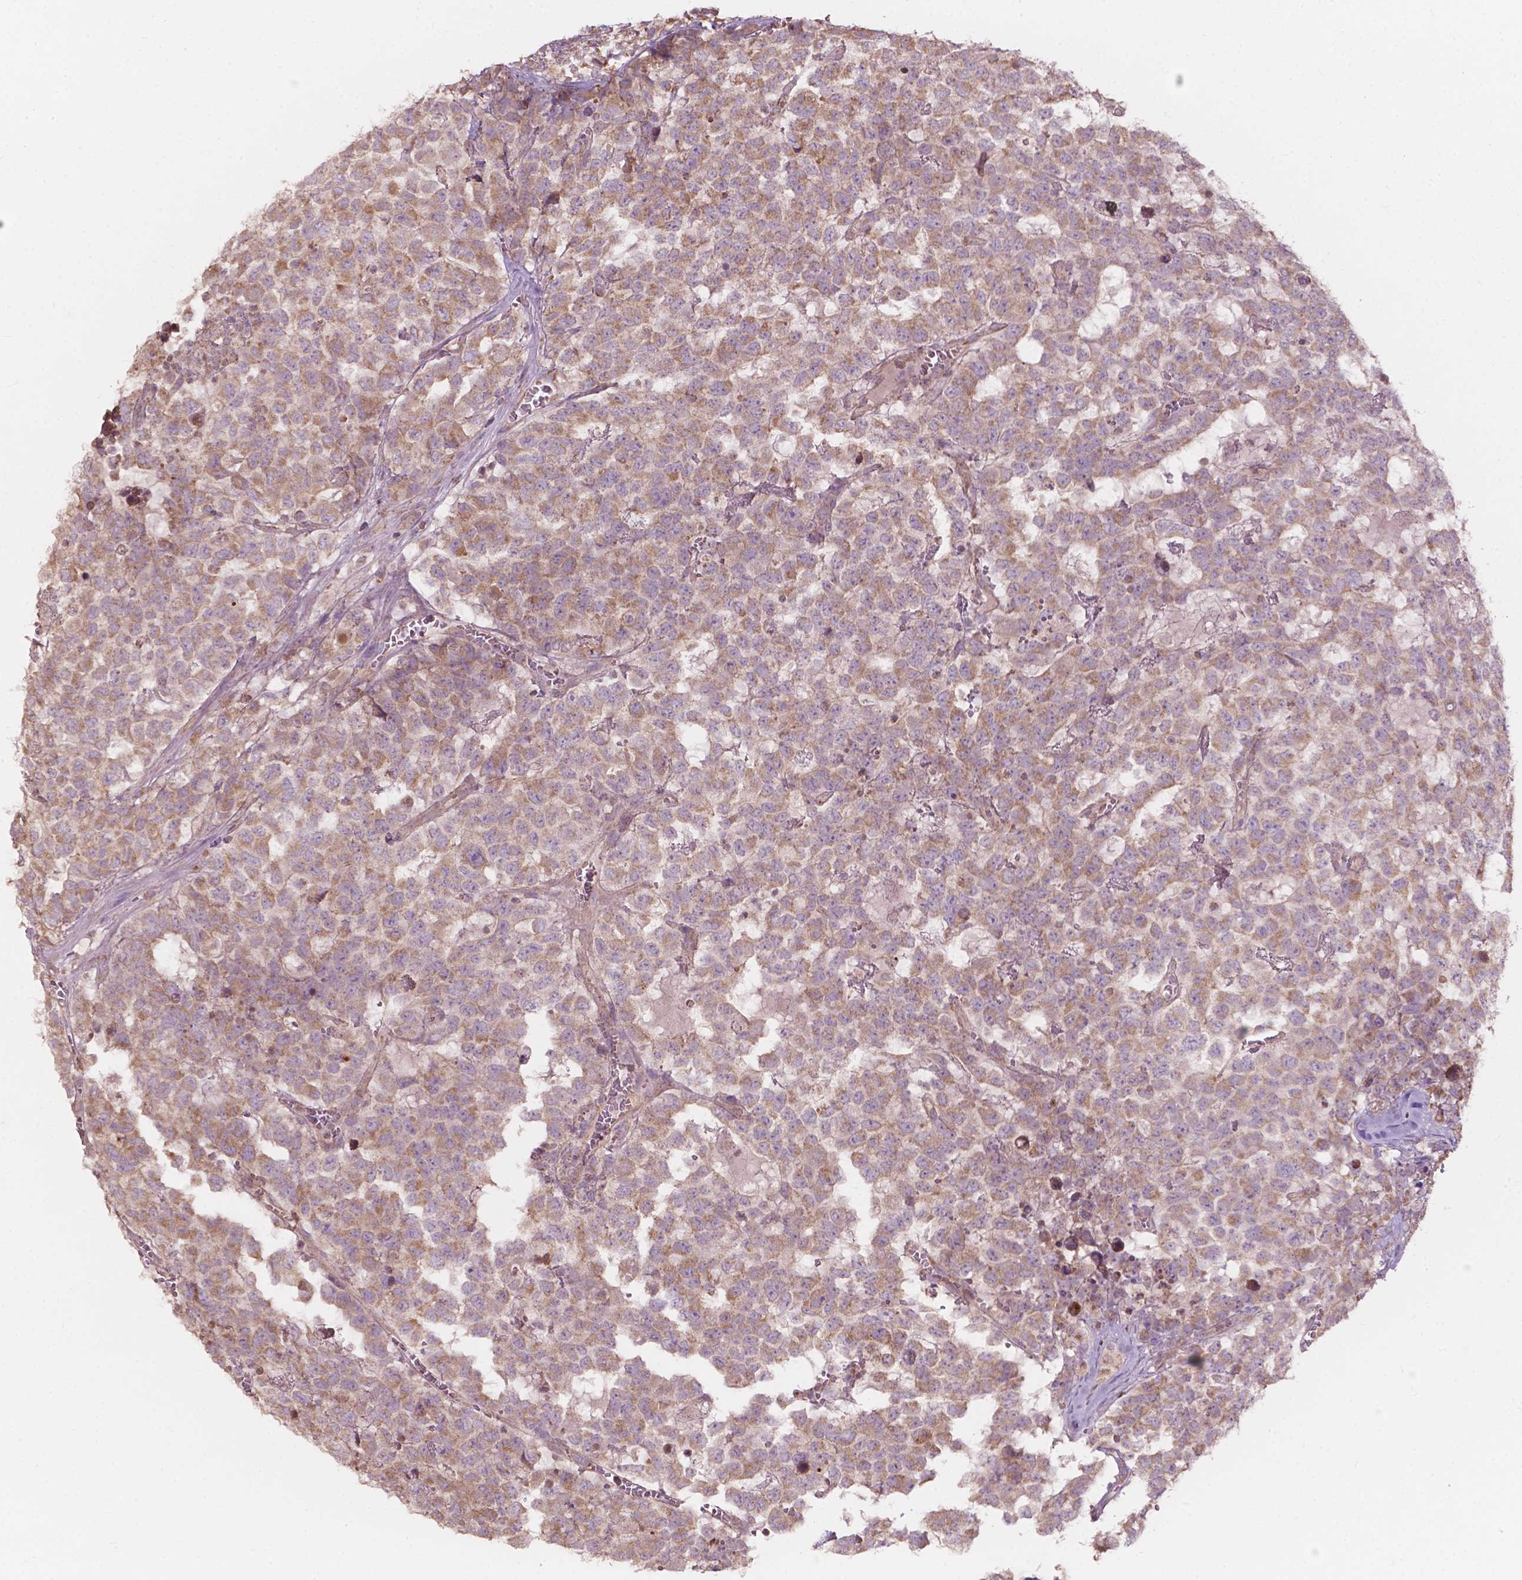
{"staining": {"intensity": "moderate", "quantity": ">75%", "location": "cytoplasmic/membranous"}, "tissue": "testis cancer", "cell_type": "Tumor cells", "image_type": "cancer", "snomed": [{"axis": "morphology", "description": "Carcinoma, Embryonal, NOS"}, {"axis": "topography", "description": "Testis"}], "caption": "There is medium levels of moderate cytoplasmic/membranous staining in tumor cells of testis embryonal carcinoma, as demonstrated by immunohistochemical staining (brown color).", "gene": "NDUFA10", "patient": {"sex": "male", "age": 23}}